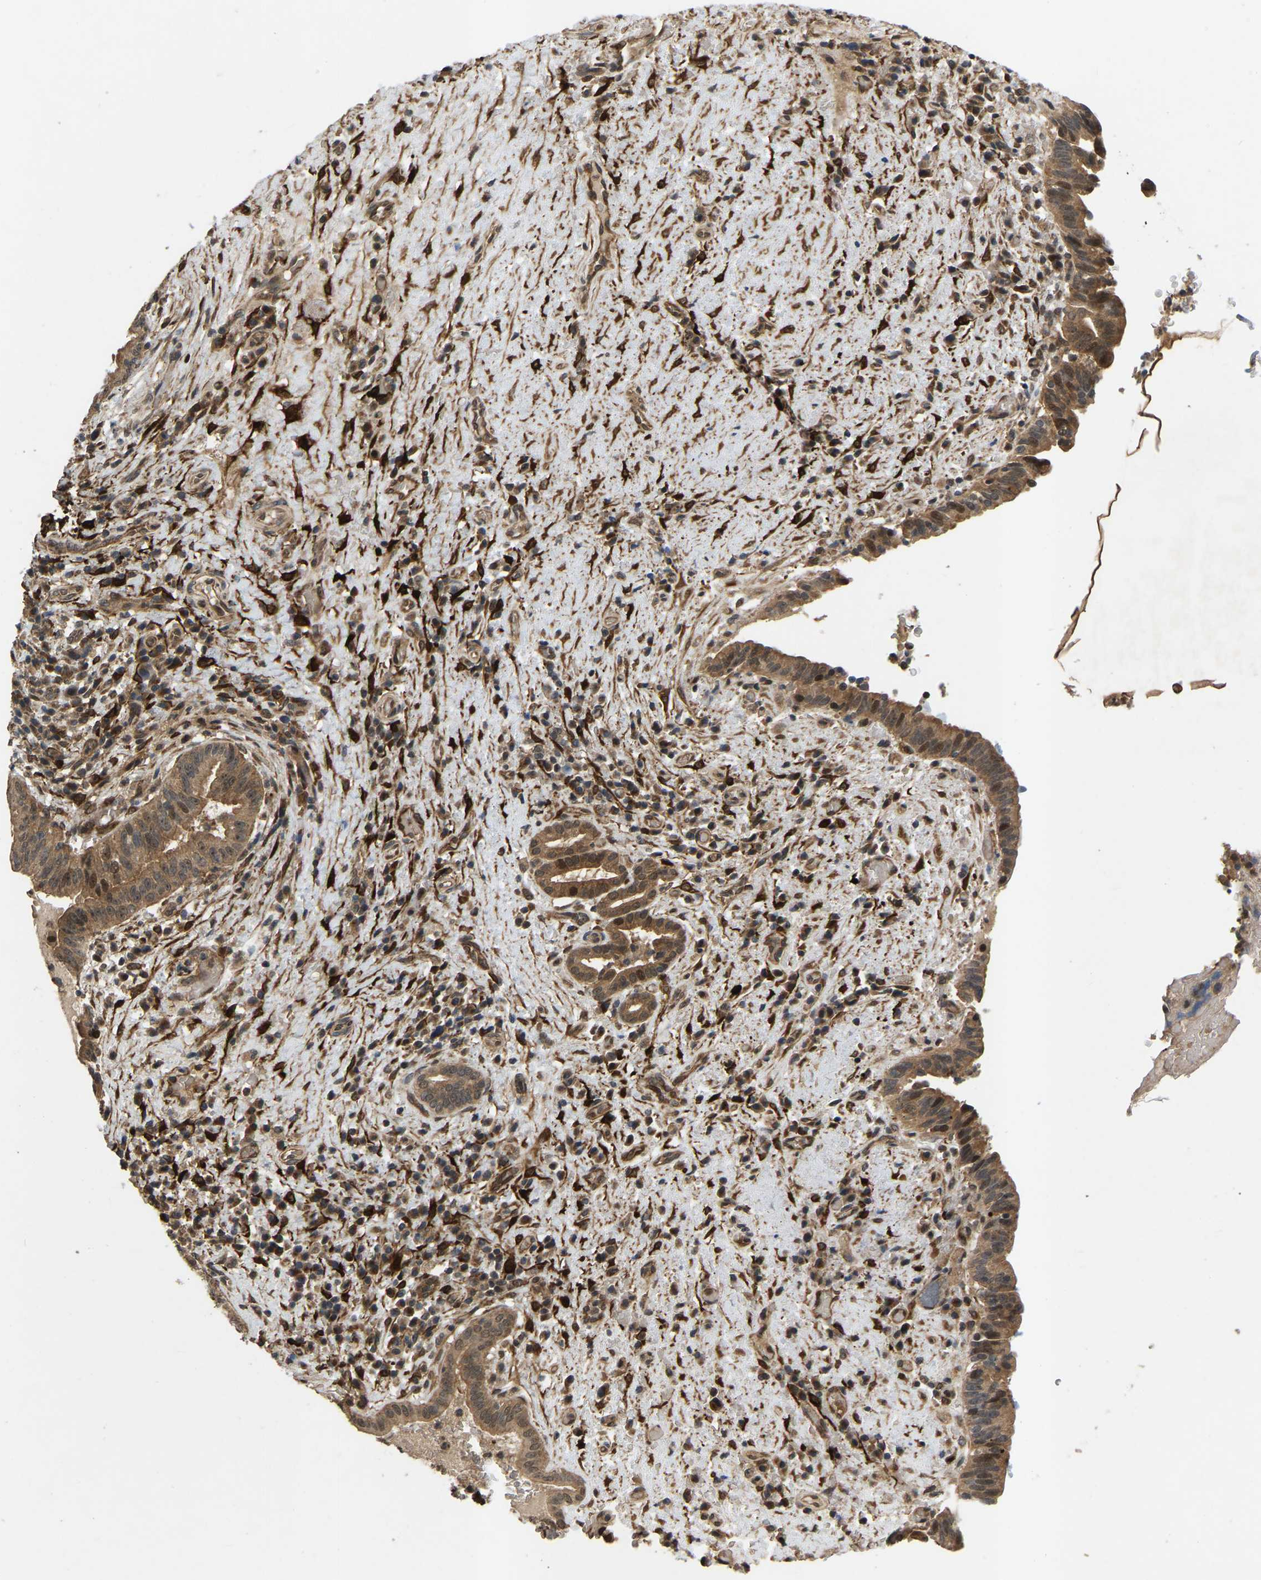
{"staining": {"intensity": "moderate", "quantity": ">75%", "location": "cytoplasmic/membranous,nuclear"}, "tissue": "liver cancer", "cell_type": "Tumor cells", "image_type": "cancer", "snomed": [{"axis": "morphology", "description": "Cholangiocarcinoma"}, {"axis": "topography", "description": "Liver"}], "caption": "Immunohistochemistry (IHC) micrograph of neoplastic tissue: liver cholangiocarcinoma stained using immunohistochemistry demonstrates medium levels of moderate protein expression localized specifically in the cytoplasmic/membranous and nuclear of tumor cells, appearing as a cytoplasmic/membranous and nuclear brown color.", "gene": "LIMK2", "patient": {"sex": "female", "age": 38}}